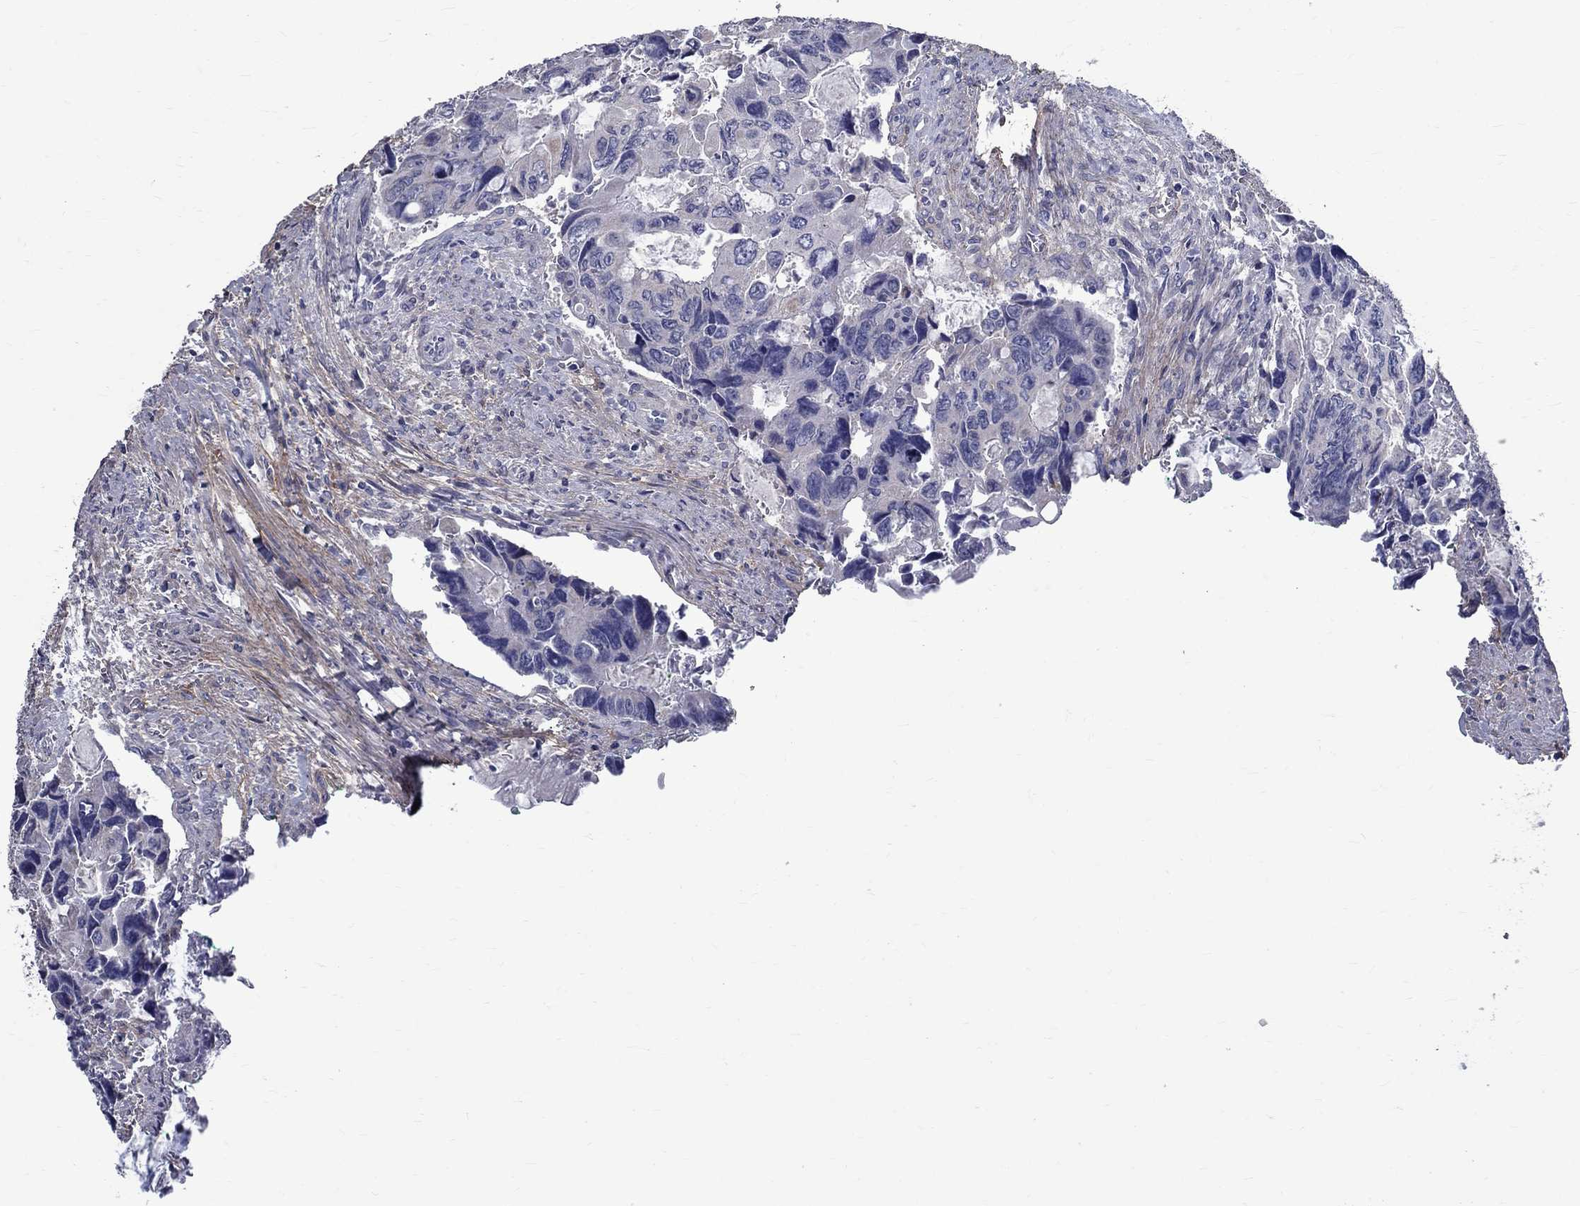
{"staining": {"intensity": "negative", "quantity": "none", "location": "none"}, "tissue": "colorectal cancer", "cell_type": "Tumor cells", "image_type": "cancer", "snomed": [{"axis": "morphology", "description": "Adenocarcinoma, NOS"}, {"axis": "topography", "description": "Rectum"}], "caption": "Tumor cells are negative for brown protein staining in colorectal adenocarcinoma.", "gene": "ANXA10", "patient": {"sex": "male", "age": 62}}